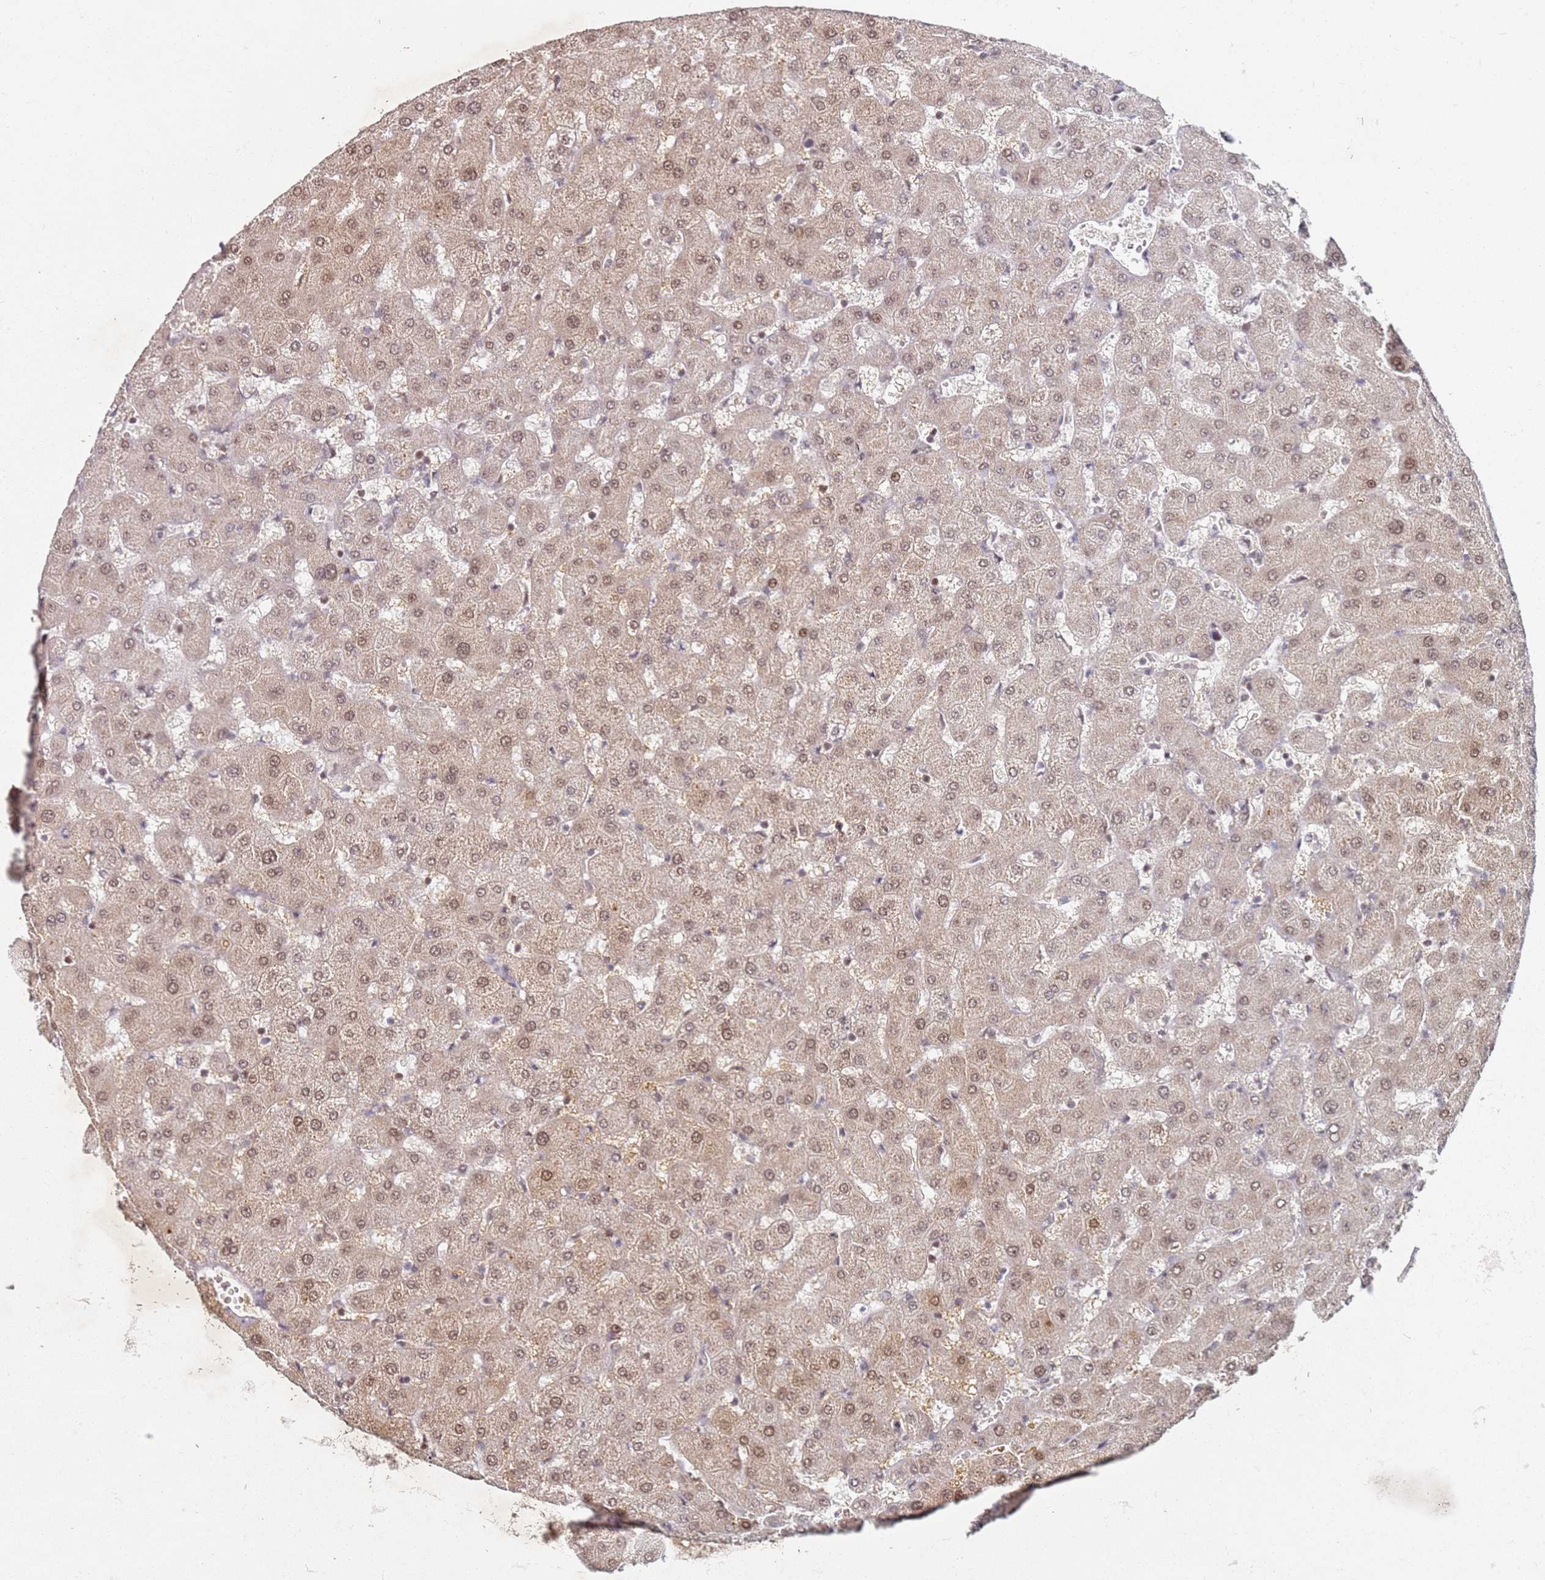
{"staining": {"intensity": "weak", "quantity": "<25%", "location": "cytoplasmic/membranous"}, "tissue": "liver", "cell_type": "Cholangiocytes", "image_type": "normal", "snomed": [{"axis": "morphology", "description": "Normal tissue, NOS"}, {"axis": "topography", "description": "Liver"}], "caption": "Benign liver was stained to show a protein in brown. There is no significant positivity in cholangiocytes. (Brightfield microscopy of DAB (3,3'-diaminobenzidine) immunohistochemistry at high magnification).", "gene": "ATF6B", "patient": {"sex": "female", "age": 63}}